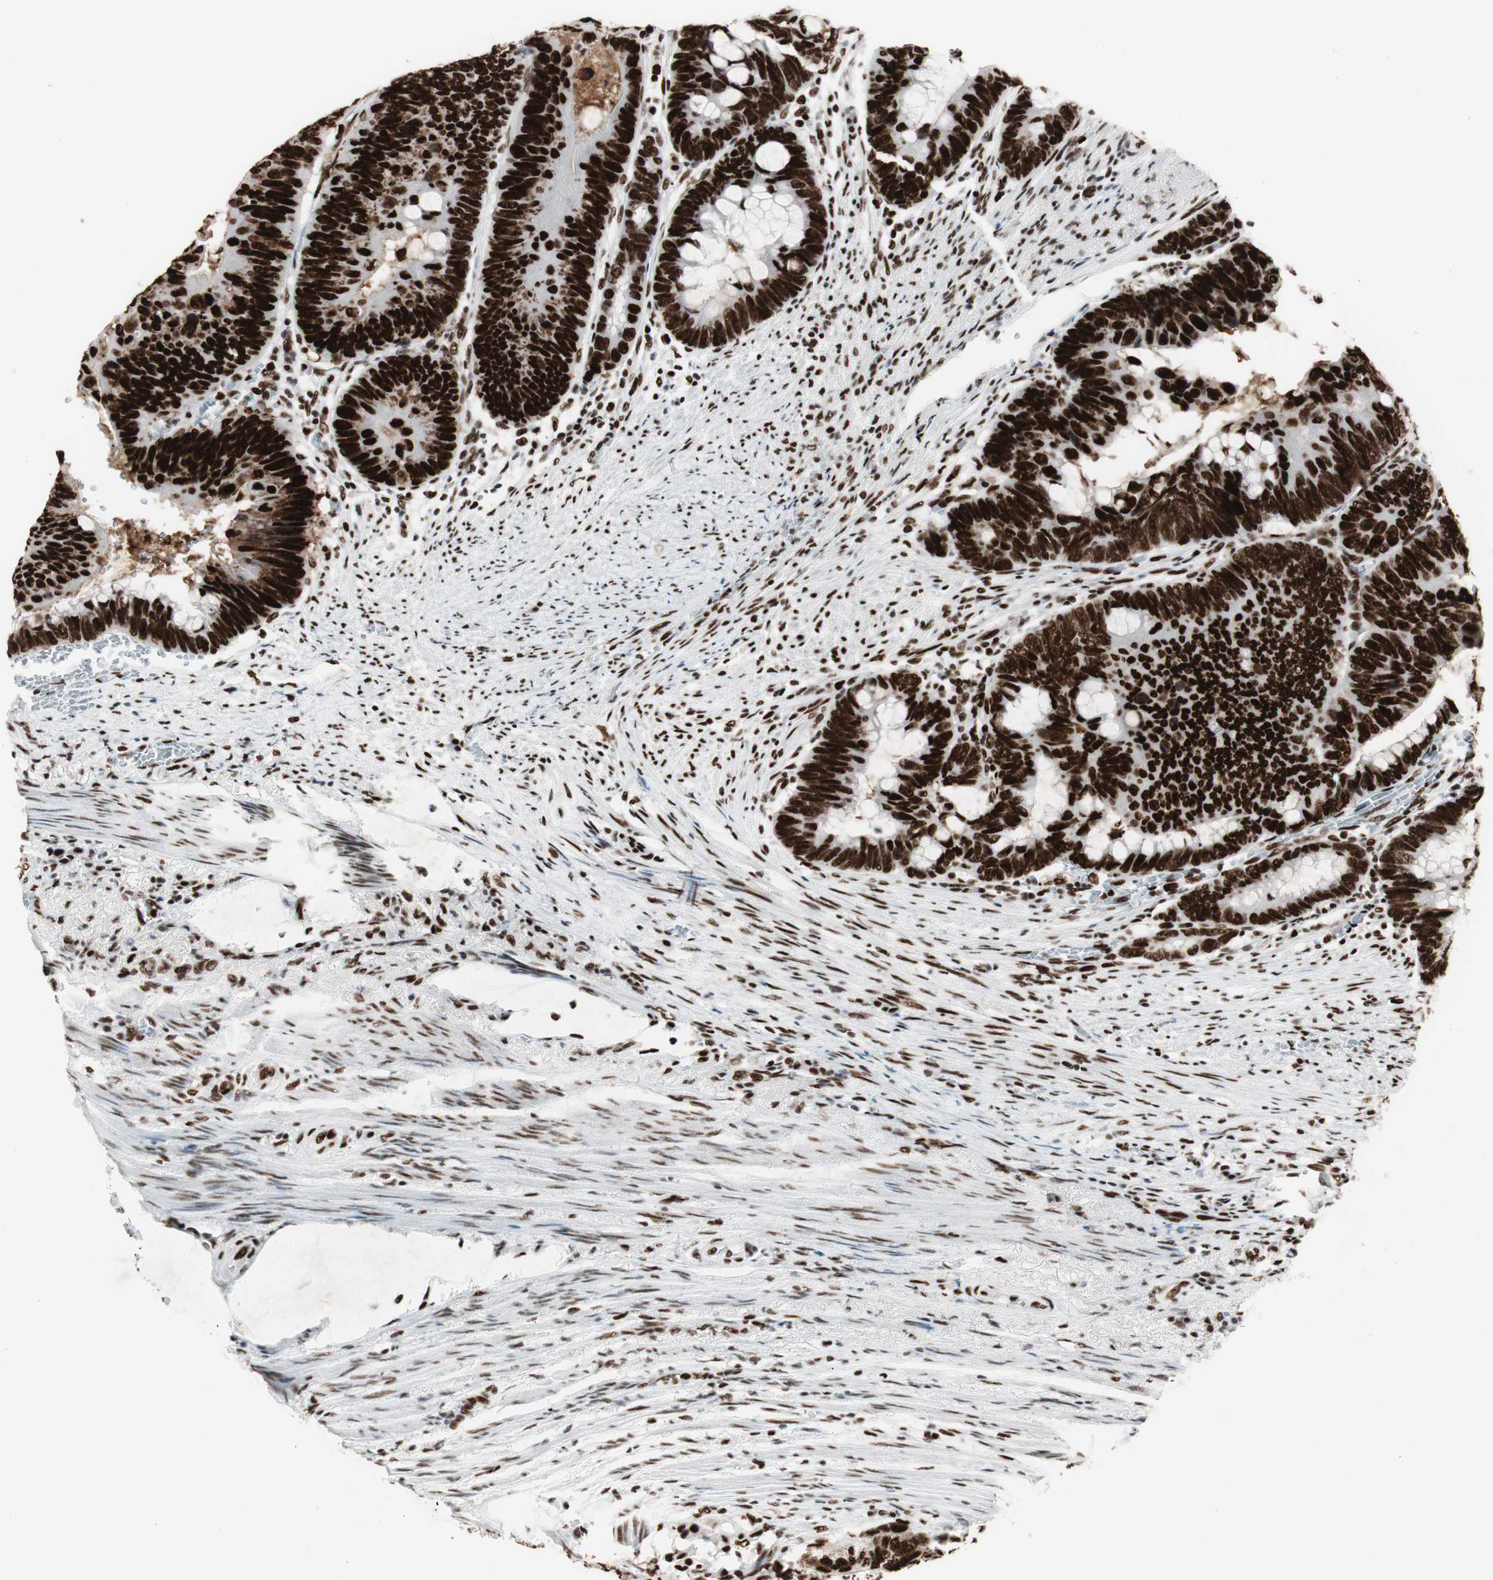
{"staining": {"intensity": "strong", "quantity": ">75%", "location": "nuclear"}, "tissue": "colorectal cancer", "cell_type": "Tumor cells", "image_type": "cancer", "snomed": [{"axis": "morphology", "description": "Normal tissue, NOS"}, {"axis": "morphology", "description": "Adenocarcinoma, NOS"}, {"axis": "topography", "description": "Rectum"}, {"axis": "topography", "description": "Peripheral nerve tissue"}], "caption": "Immunohistochemical staining of colorectal adenocarcinoma shows strong nuclear protein positivity in about >75% of tumor cells.", "gene": "PSME3", "patient": {"sex": "male", "age": 92}}